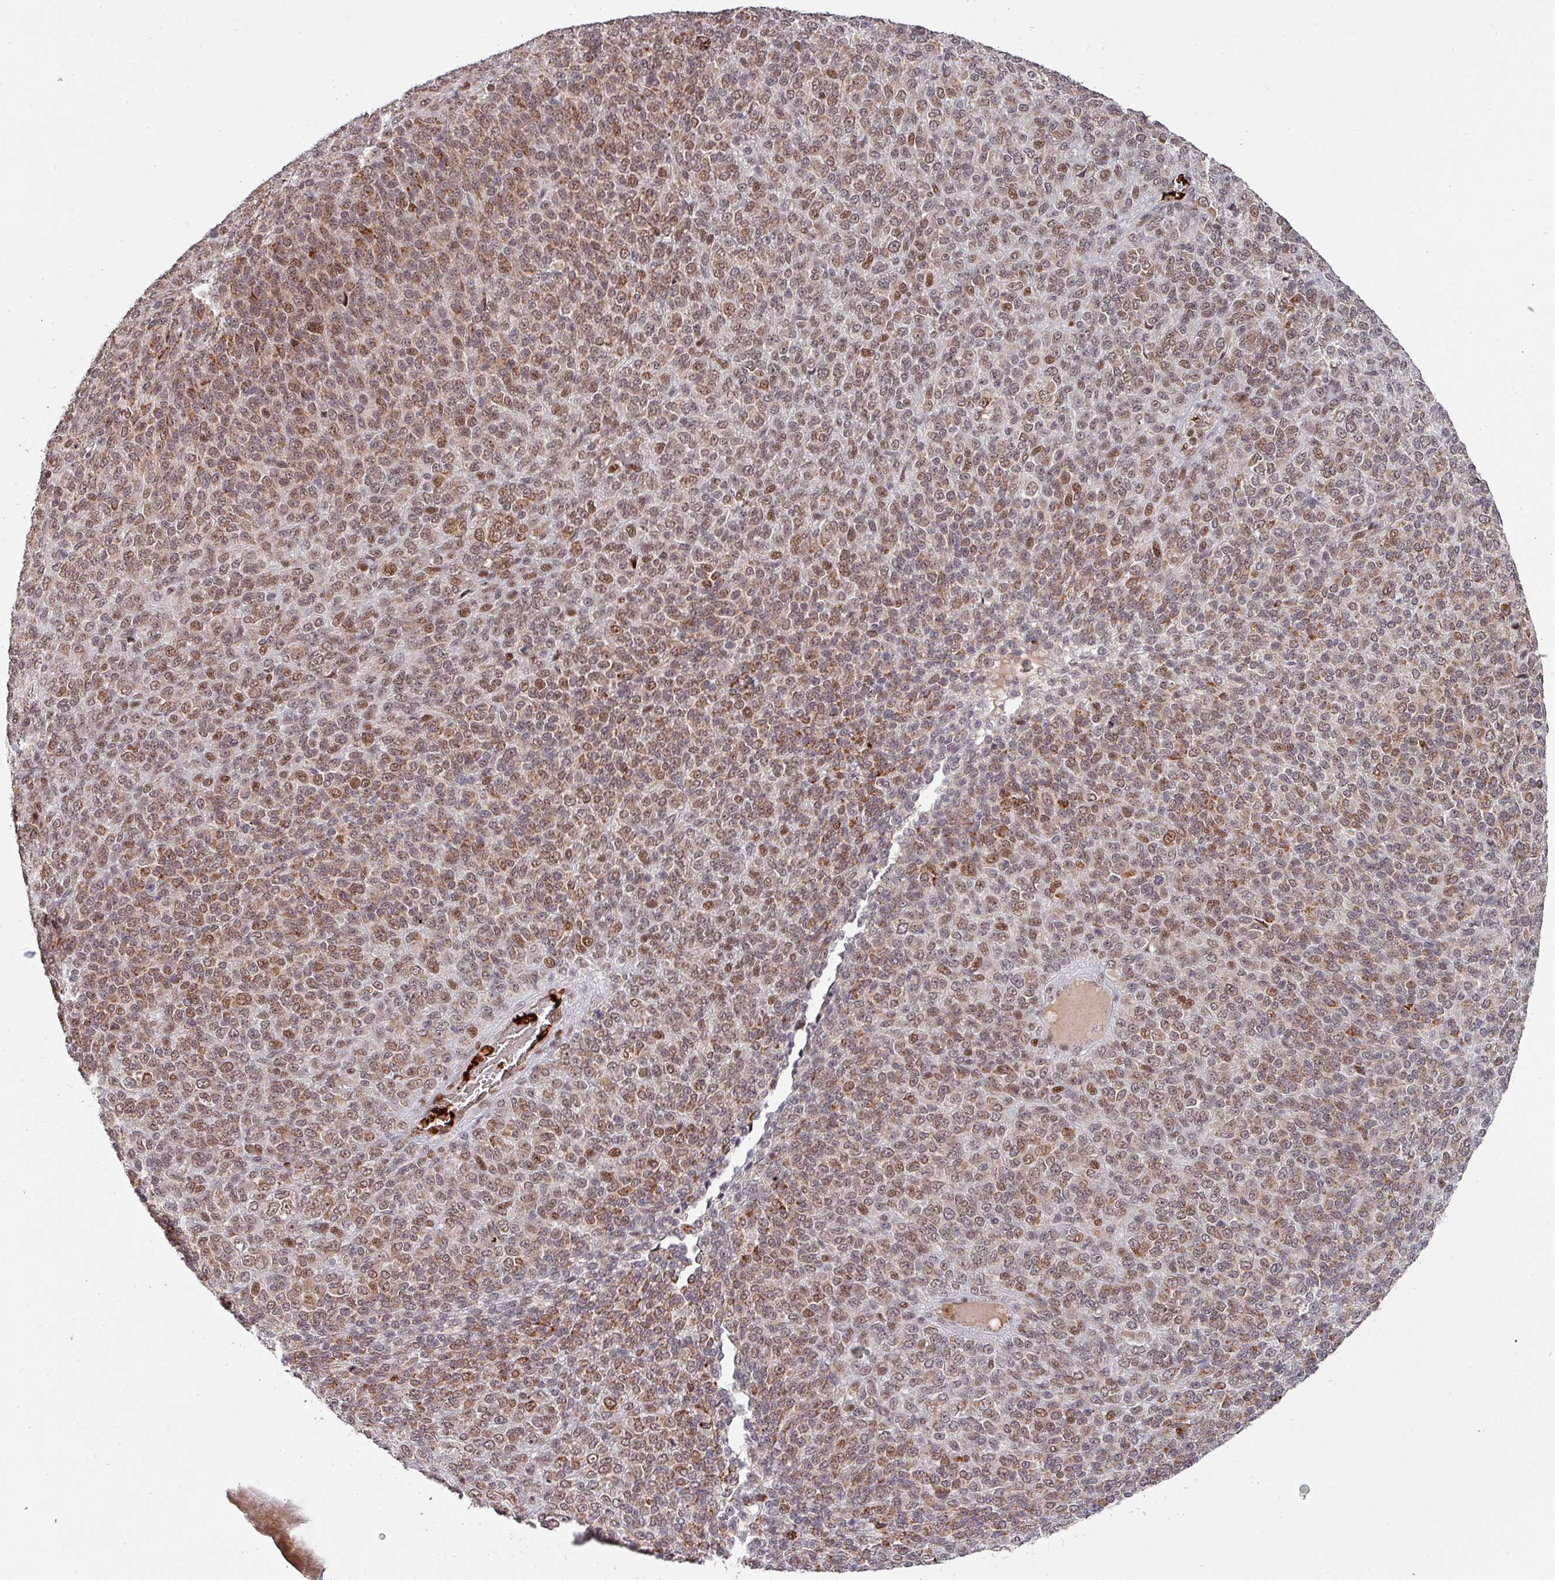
{"staining": {"intensity": "moderate", "quantity": ">75%", "location": "cytoplasmic/membranous,nuclear"}, "tissue": "melanoma", "cell_type": "Tumor cells", "image_type": "cancer", "snomed": [{"axis": "morphology", "description": "Malignant melanoma, Metastatic site"}, {"axis": "topography", "description": "Brain"}], "caption": "High-power microscopy captured an immunohistochemistry (IHC) photomicrograph of melanoma, revealing moderate cytoplasmic/membranous and nuclear positivity in about >75% of tumor cells. Using DAB (brown) and hematoxylin (blue) stains, captured at high magnification using brightfield microscopy.", "gene": "NEIL1", "patient": {"sex": "female", "age": 56}}